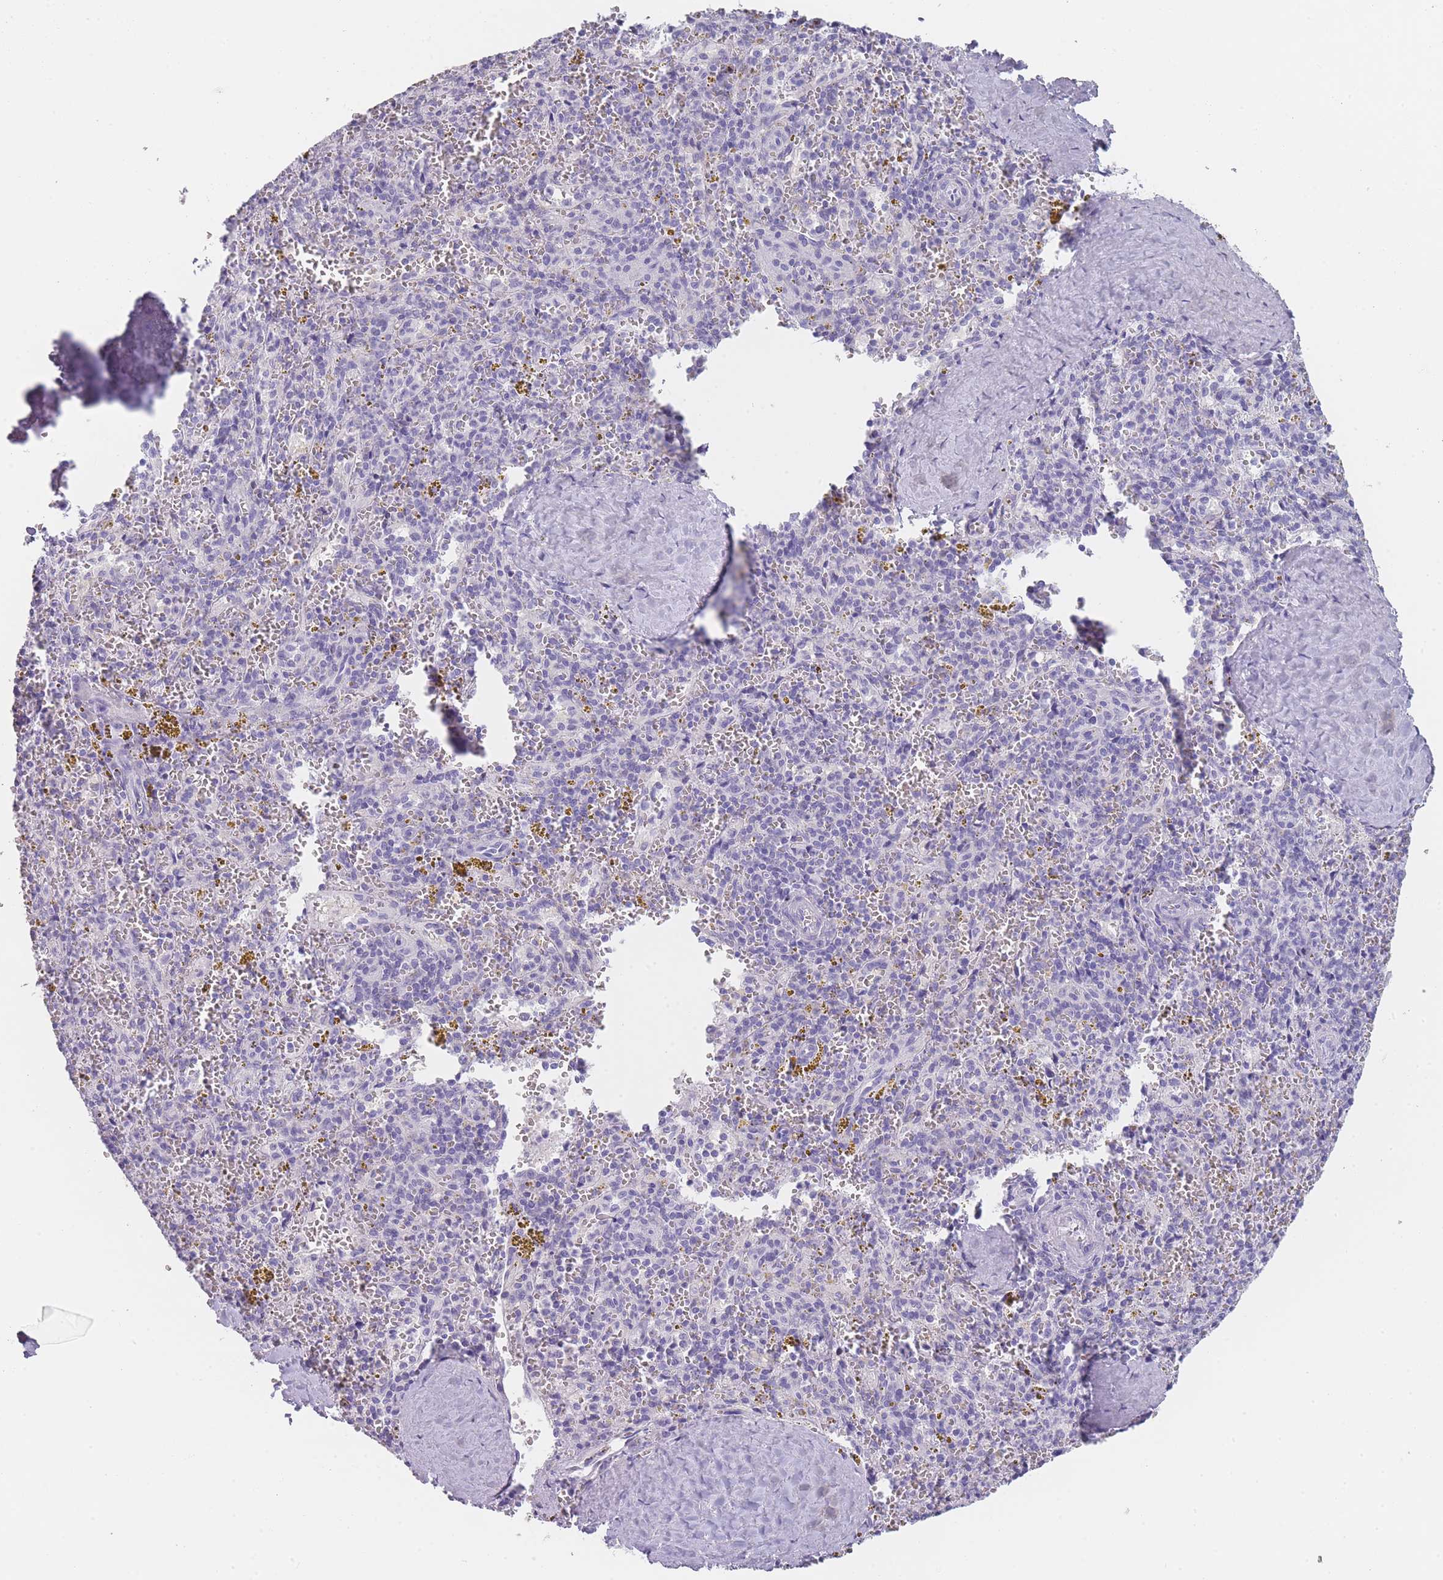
{"staining": {"intensity": "negative", "quantity": "none", "location": "none"}, "tissue": "spleen", "cell_type": "Cells in red pulp", "image_type": "normal", "snomed": [{"axis": "morphology", "description": "Normal tissue, NOS"}, {"axis": "topography", "description": "Spleen"}], "caption": "Cells in red pulp show no significant protein staining in normal spleen.", "gene": "TCP11X1", "patient": {"sex": "male", "age": 57}}